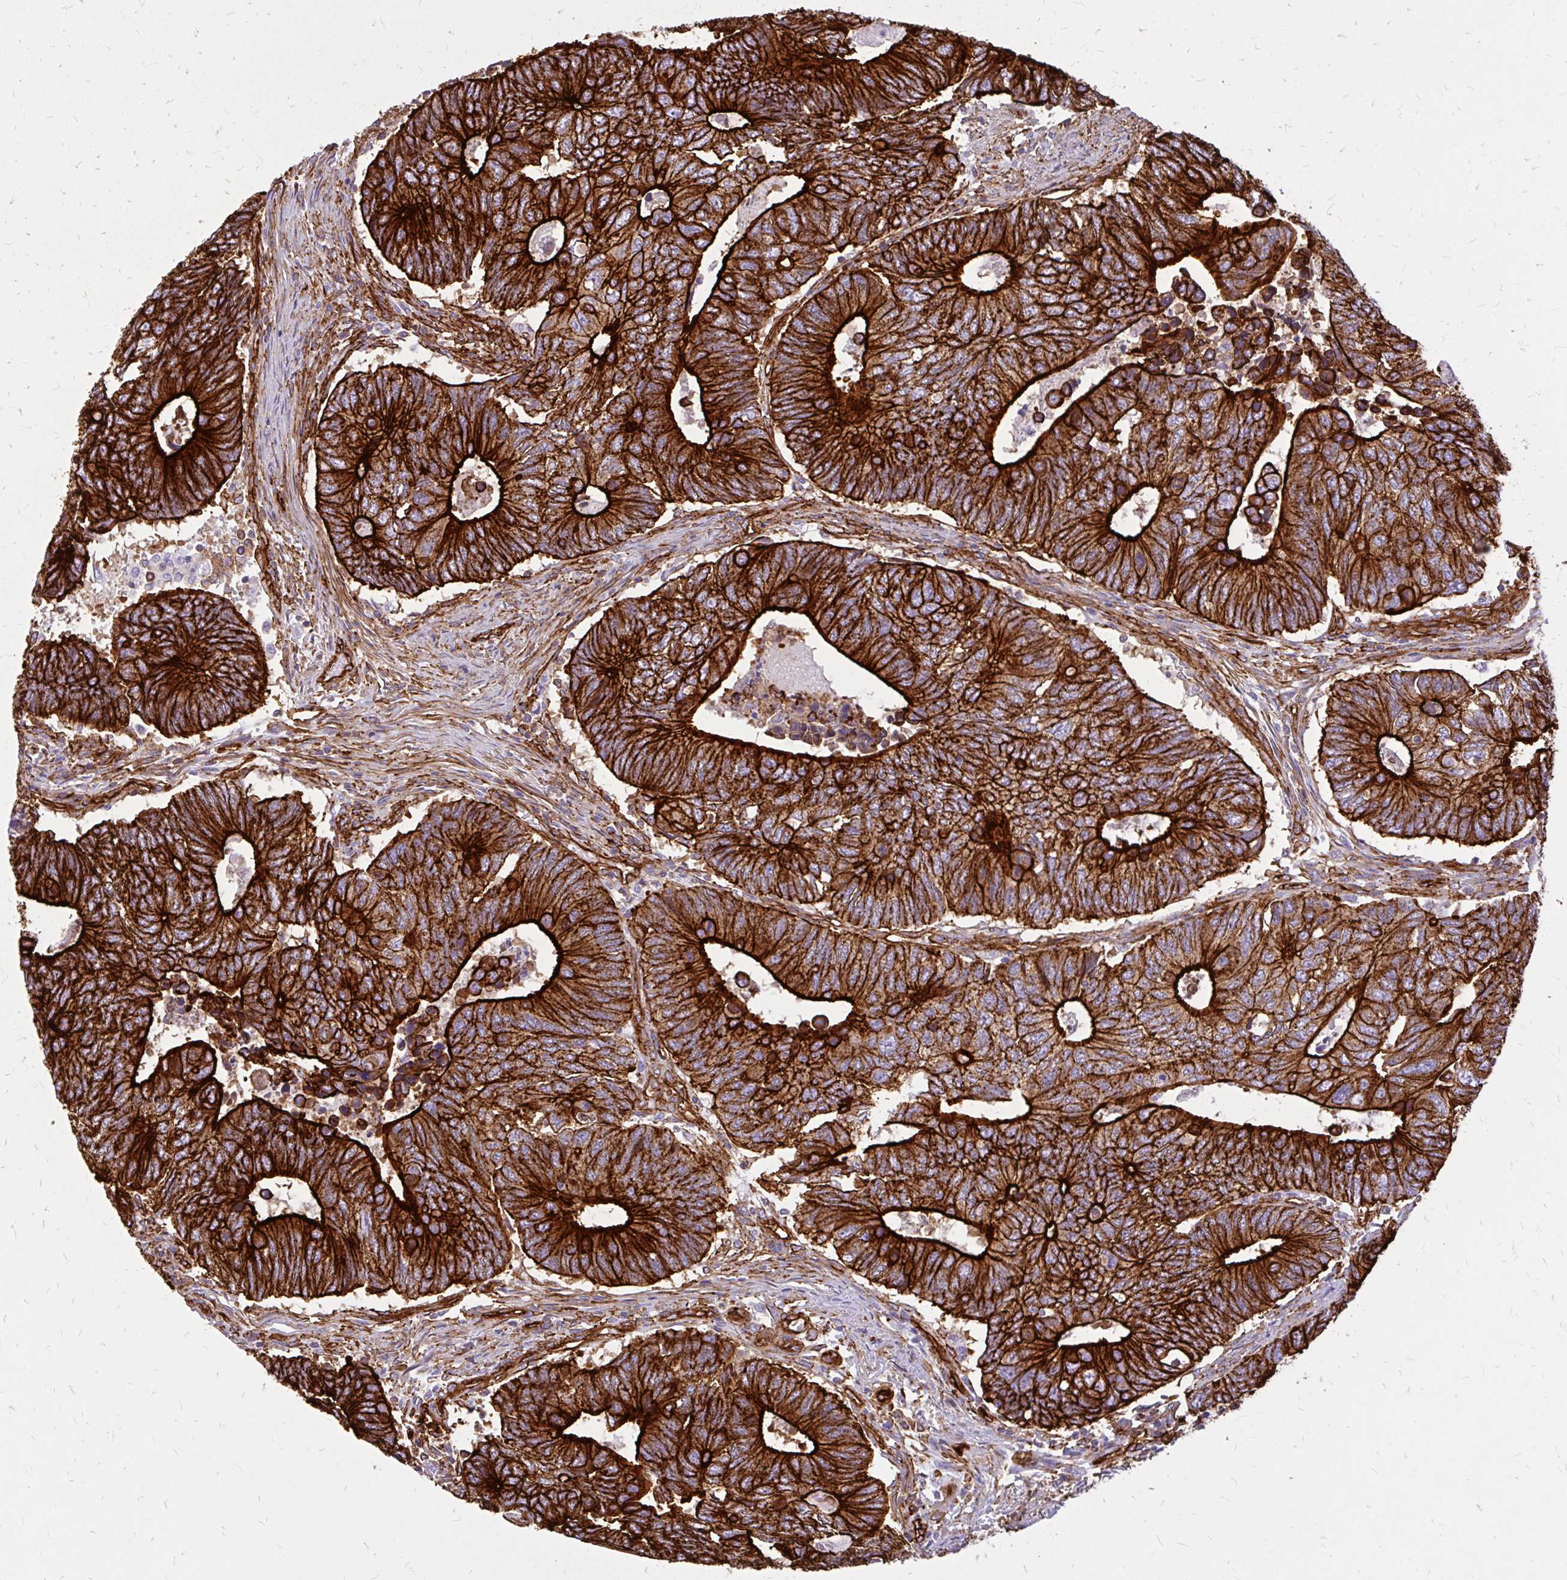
{"staining": {"intensity": "strong", "quantity": ">75%", "location": "cytoplasmic/membranous"}, "tissue": "colorectal cancer", "cell_type": "Tumor cells", "image_type": "cancer", "snomed": [{"axis": "morphology", "description": "Adenocarcinoma, NOS"}, {"axis": "topography", "description": "Colon"}], "caption": "A brown stain highlights strong cytoplasmic/membranous staining of a protein in human colorectal adenocarcinoma tumor cells.", "gene": "MAP1LC3B", "patient": {"sex": "male", "age": 87}}